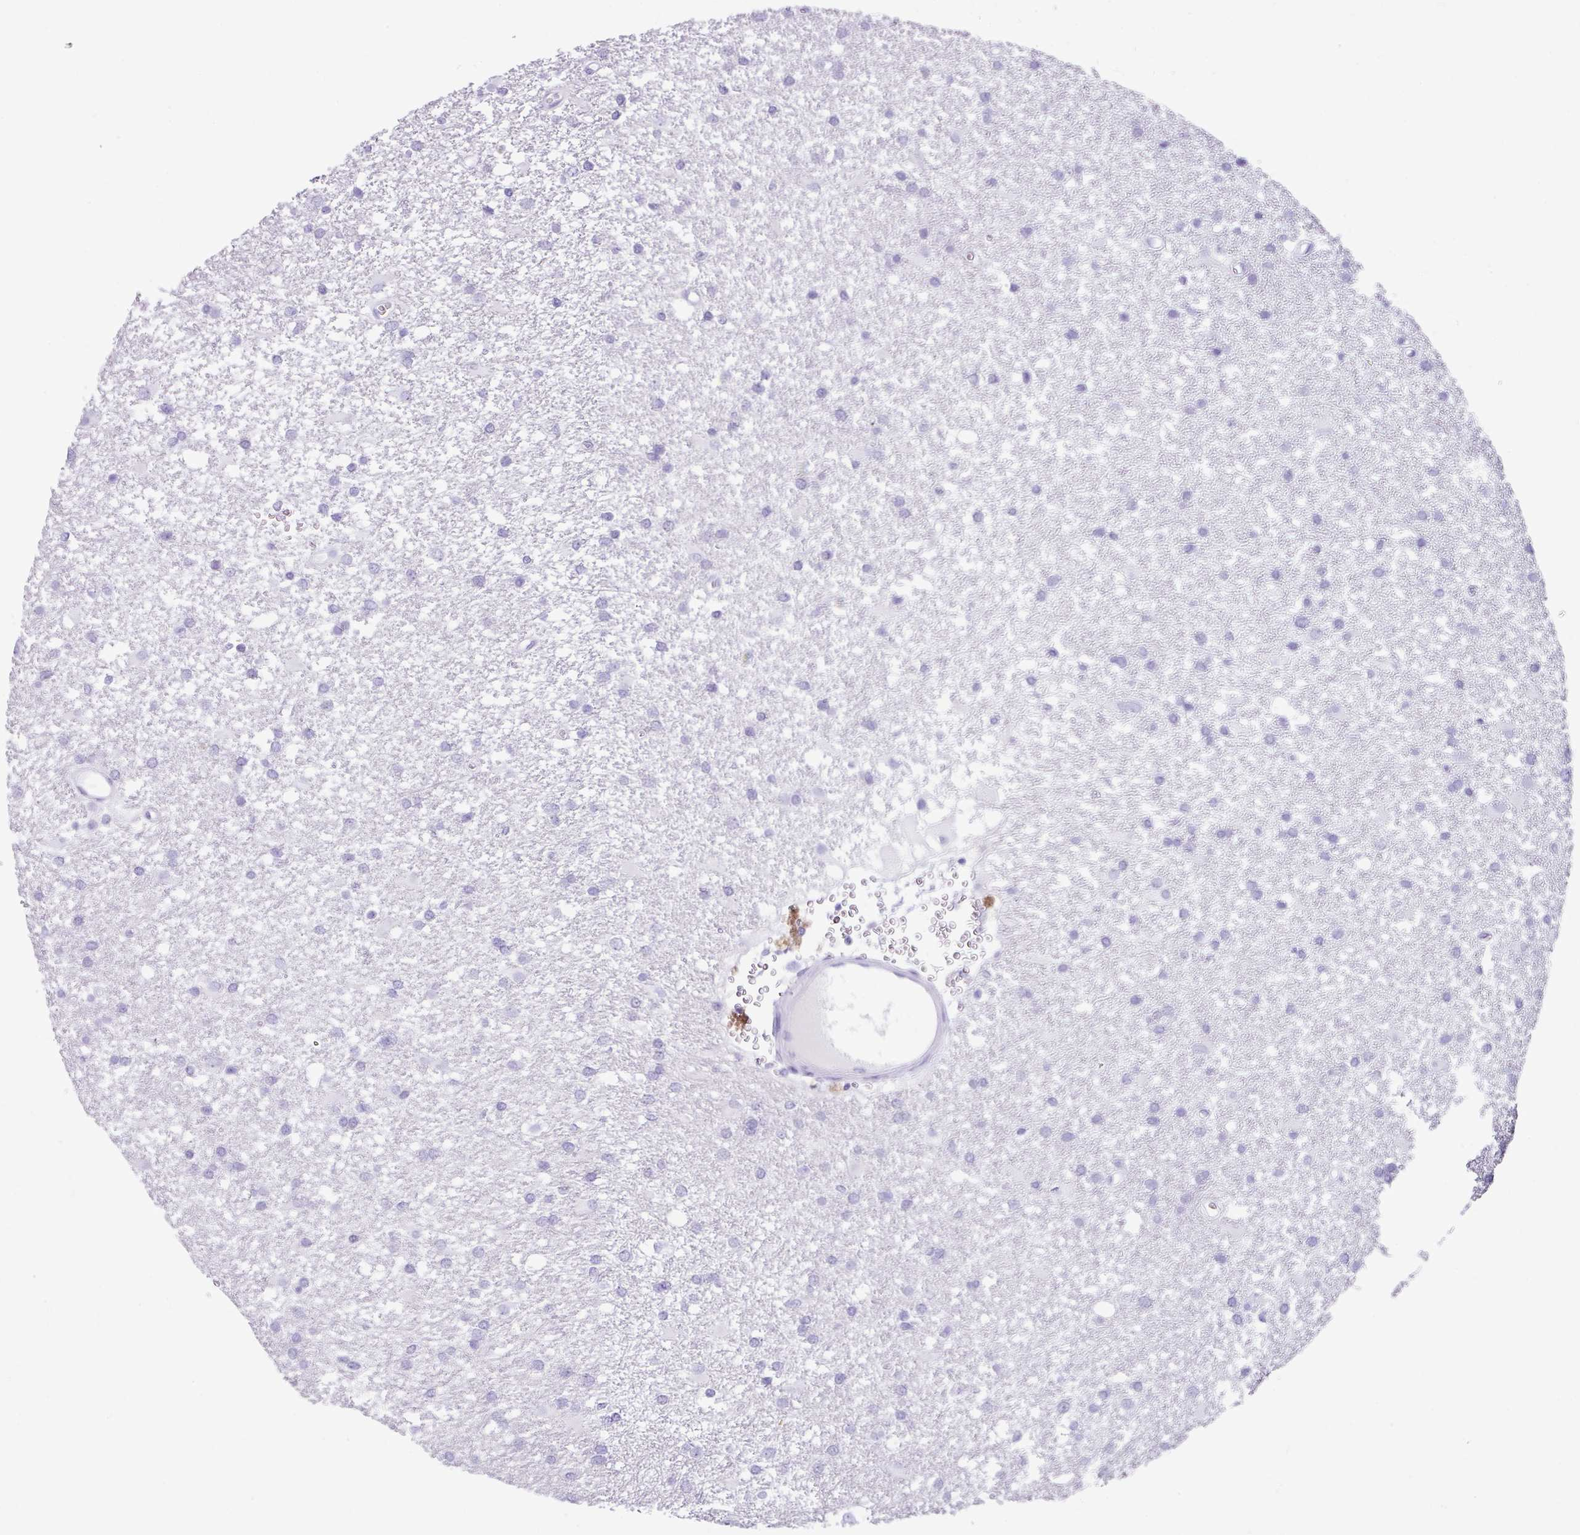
{"staining": {"intensity": "negative", "quantity": "none", "location": "none"}, "tissue": "glioma", "cell_type": "Tumor cells", "image_type": "cancer", "snomed": [{"axis": "morphology", "description": "Glioma, malignant, High grade"}, {"axis": "topography", "description": "Brain"}], "caption": "This is an IHC image of human glioma. There is no expression in tumor cells.", "gene": "ZG16", "patient": {"sex": "male", "age": 48}}